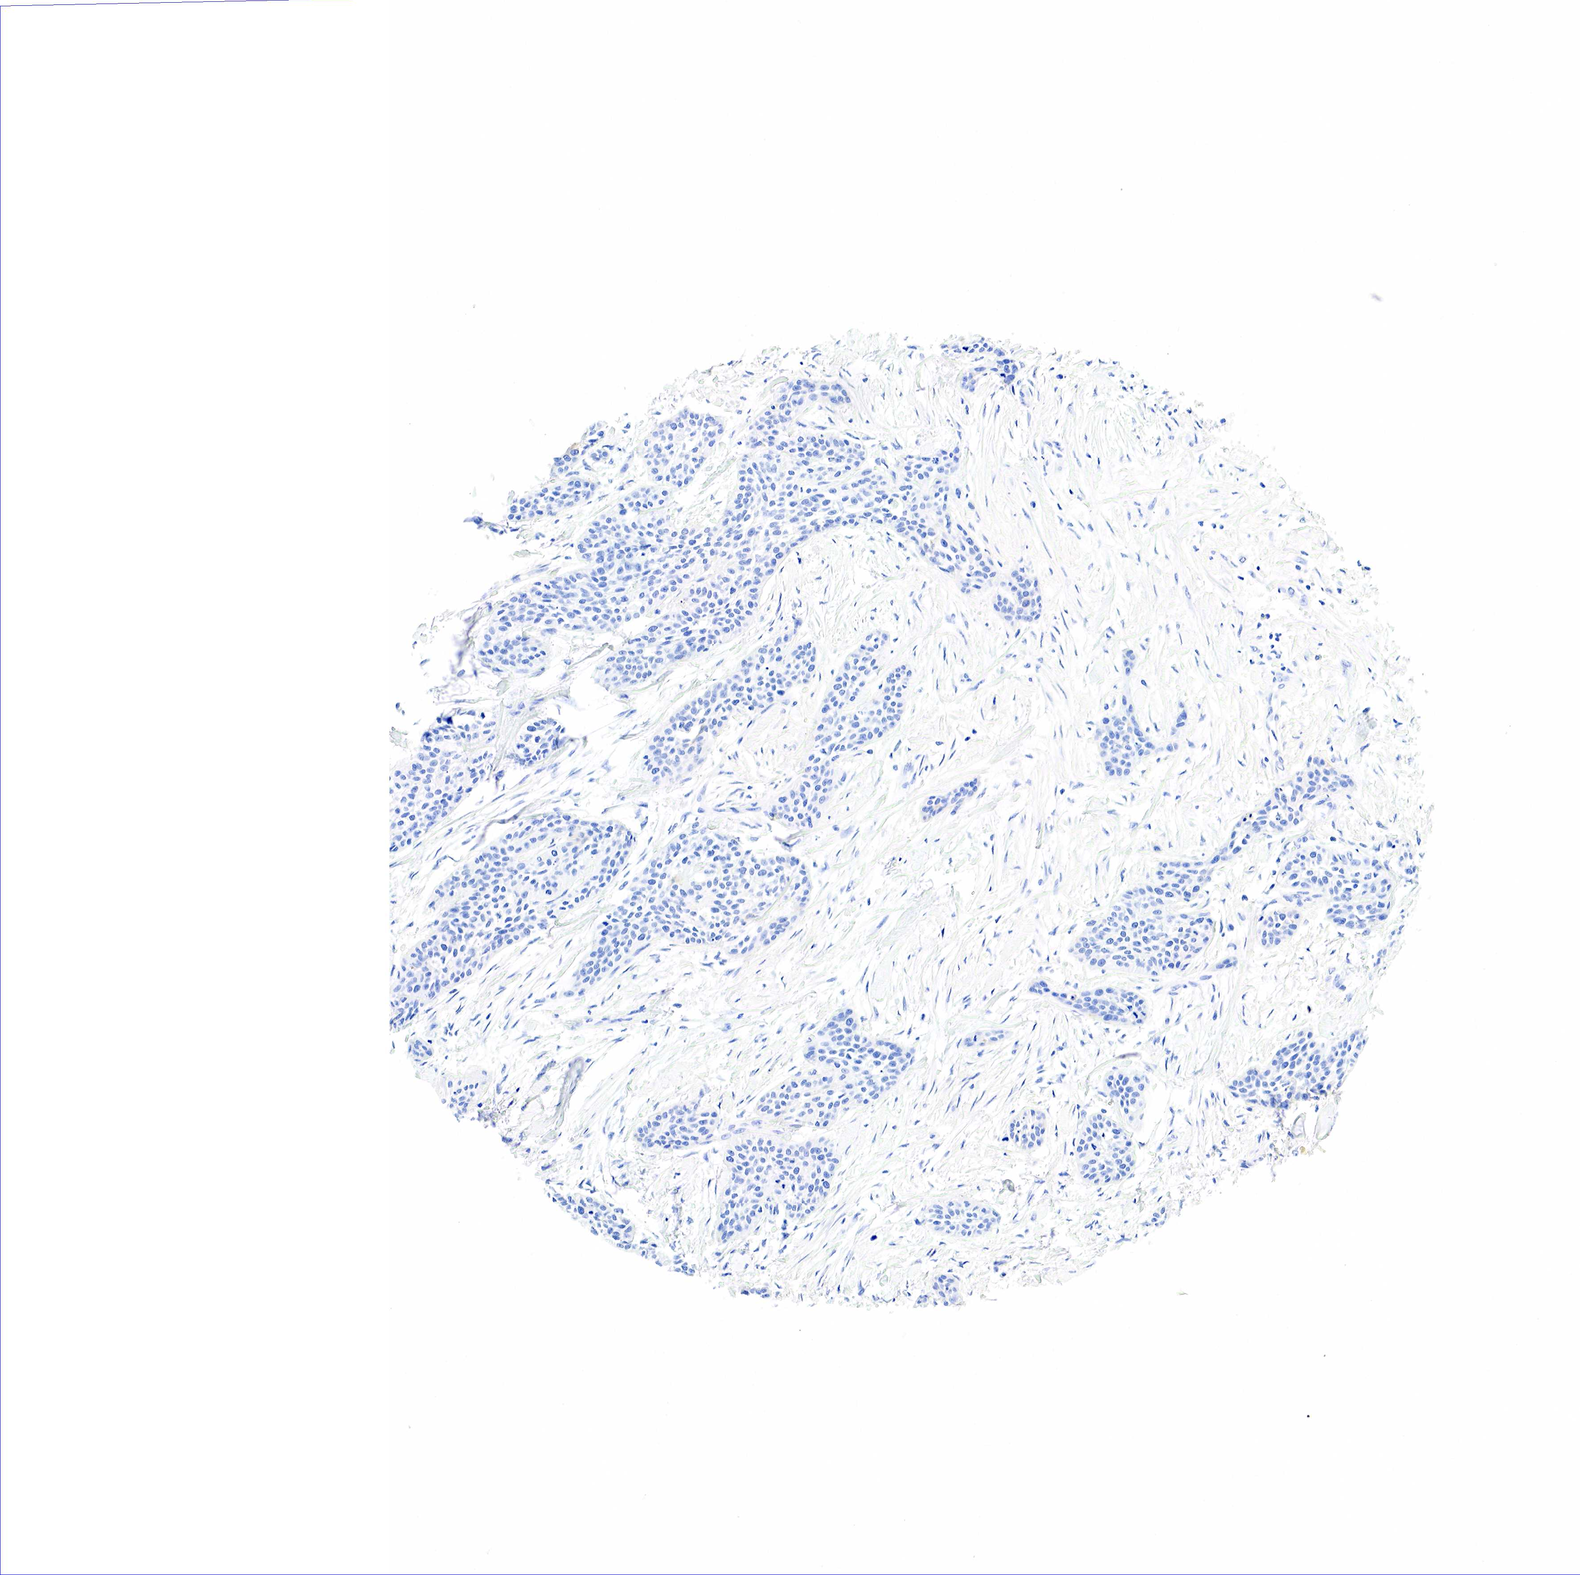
{"staining": {"intensity": "moderate", "quantity": "<25%", "location": "cytoplasmic/membranous"}, "tissue": "urothelial cancer", "cell_type": "Tumor cells", "image_type": "cancer", "snomed": [{"axis": "morphology", "description": "Urothelial carcinoma, High grade"}, {"axis": "topography", "description": "Urinary bladder"}], "caption": "Protein positivity by IHC displays moderate cytoplasmic/membranous expression in about <25% of tumor cells in urothelial cancer.", "gene": "KRT18", "patient": {"sex": "male", "age": 56}}